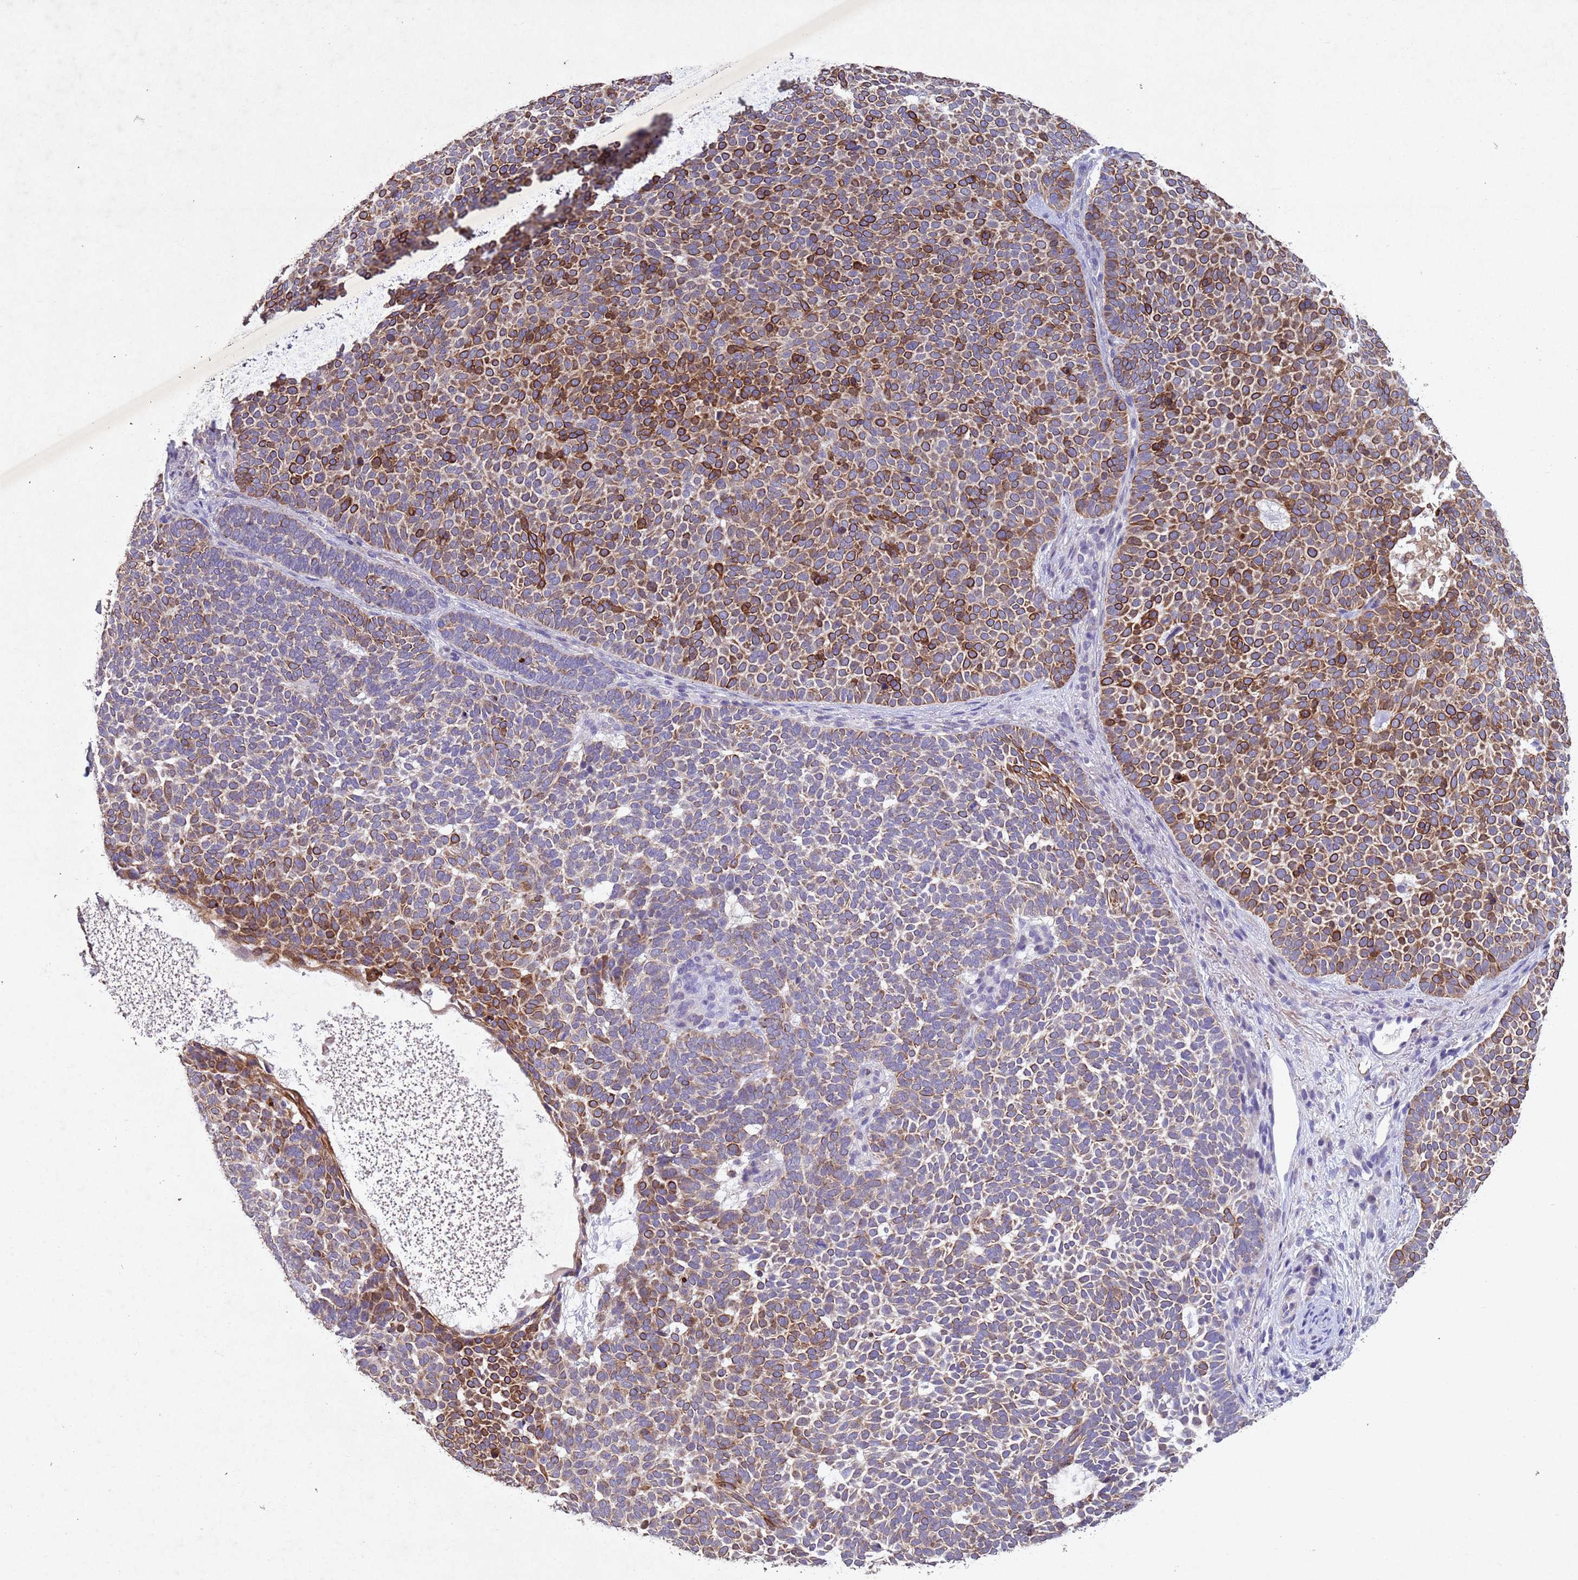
{"staining": {"intensity": "strong", "quantity": "25%-75%", "location": "cytoplasmic/membranous"}, "tissue": "skin cancer", "cell_type": "Tumor cells", "image_type": "cancer", "snomed": [{"axis": "morphology", "description": "Basal cell carcinoma"}, {"axis": "topography", "description": "Skin"}], "caption": "This histopathology image demonstrates immunohistochemistry staining of skin basal cell carcinoma, with high strong cytoplasmic/membranous positivity in approximately 25%-75% of tumor cells.", "gene": "NLRP11", "patient": {"sex": "female", "age": 77}}